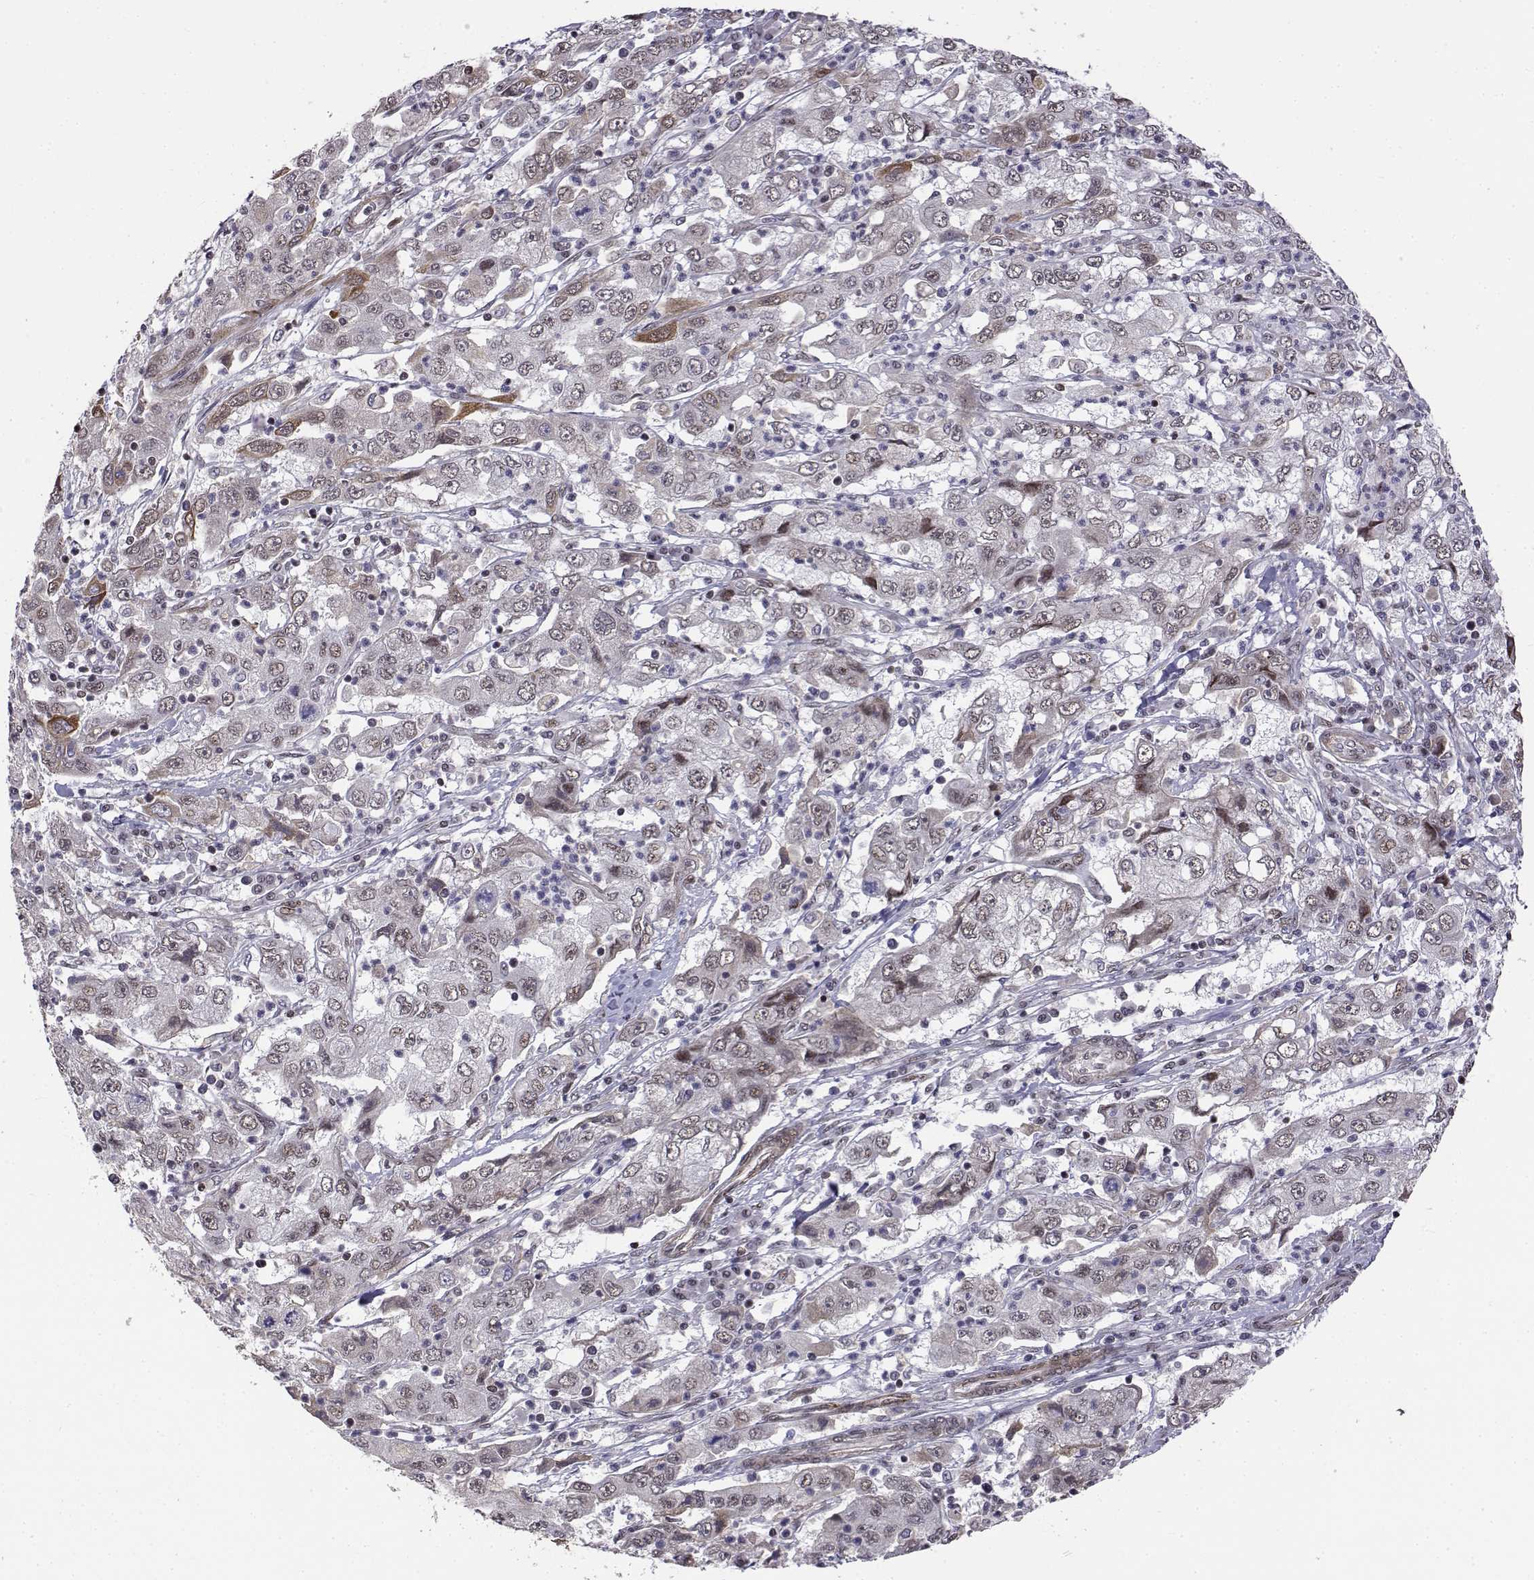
{"staining": {"intensity": "weak", "quantity": "<25%", "location": "nuclear"}, "tissue": "cervical cancer", "cell_type": "Tumor cells", "image_type": "cancer", "snomed": [{"axis": "morphology", "description": "Squamous cell carcinoma, NOS"}, {"axis": "topography", "description": "Cervix"}], "caption": "IHC image of human cervical cancer stained for a protein (brown), which exhibits no positivity in tumor cells. (Stains: DAB immunohistochemistry (IHC) with hematoxylin counter stain, Microscopy: brightfield microscopy at high magnification).", "gene": "ITGA7", "patient": {"sex": "female", "age": 36}}